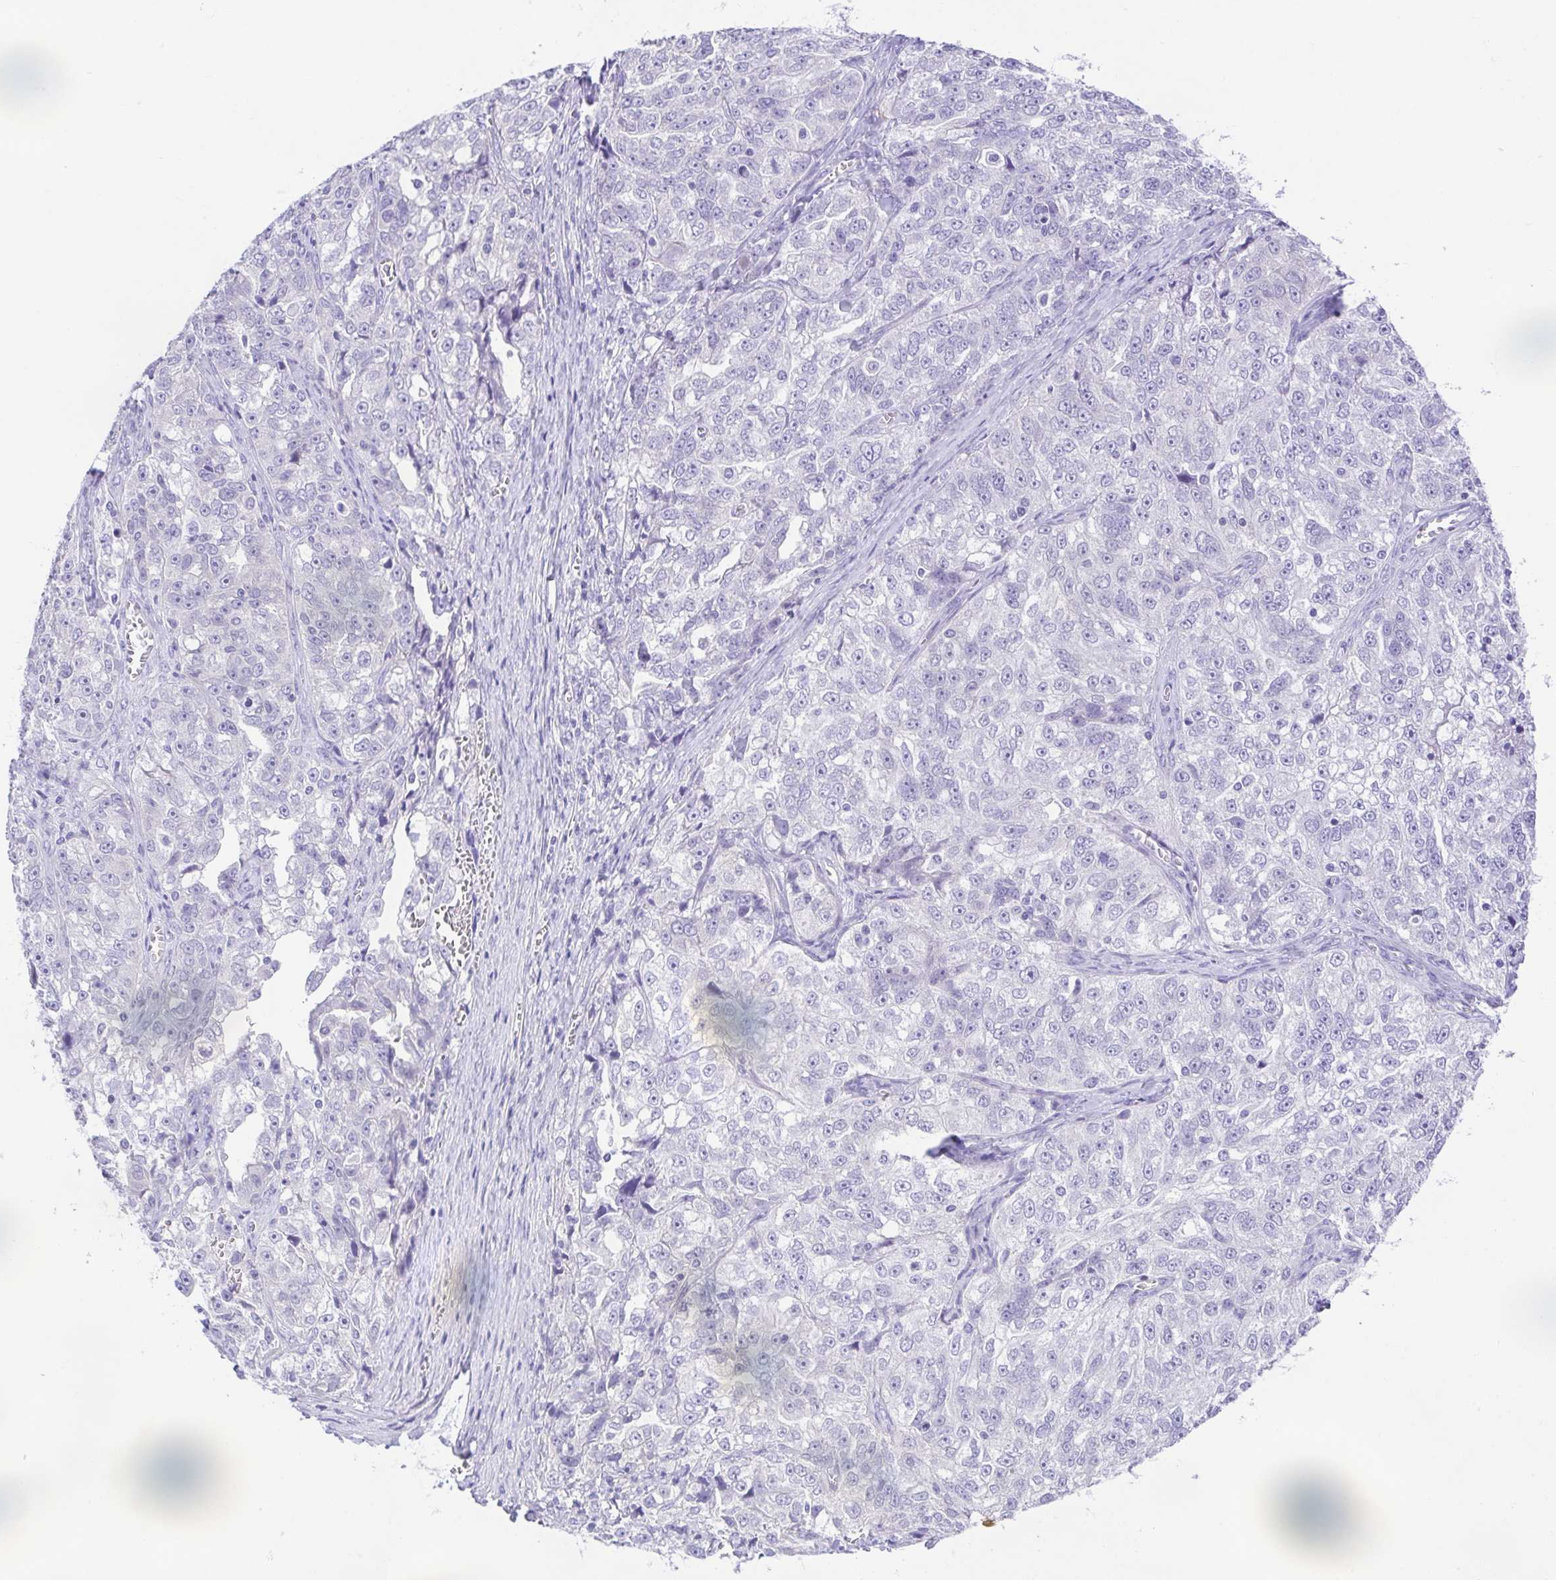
{"staining": {"intensity": "negative", "quantity": "none", "location": "none"}, "tissue": "ovarian cancer", "cell_type": "Tumor cells", "image_type": "cancer", "snomed": [{"axis": "morphology", "description": "Cystadenocarcinoma, serous, NOS"}, {"axis": "topography", "description": "Ovary"}], "caption": "An immunohistochemistry (IHC) photomicrograph of ovarian cancer is shown. There is no staining in tumor cells of ovarian cancer.", "gene": "LUZP4", "patient": {"sex": "female", "age": 51}}